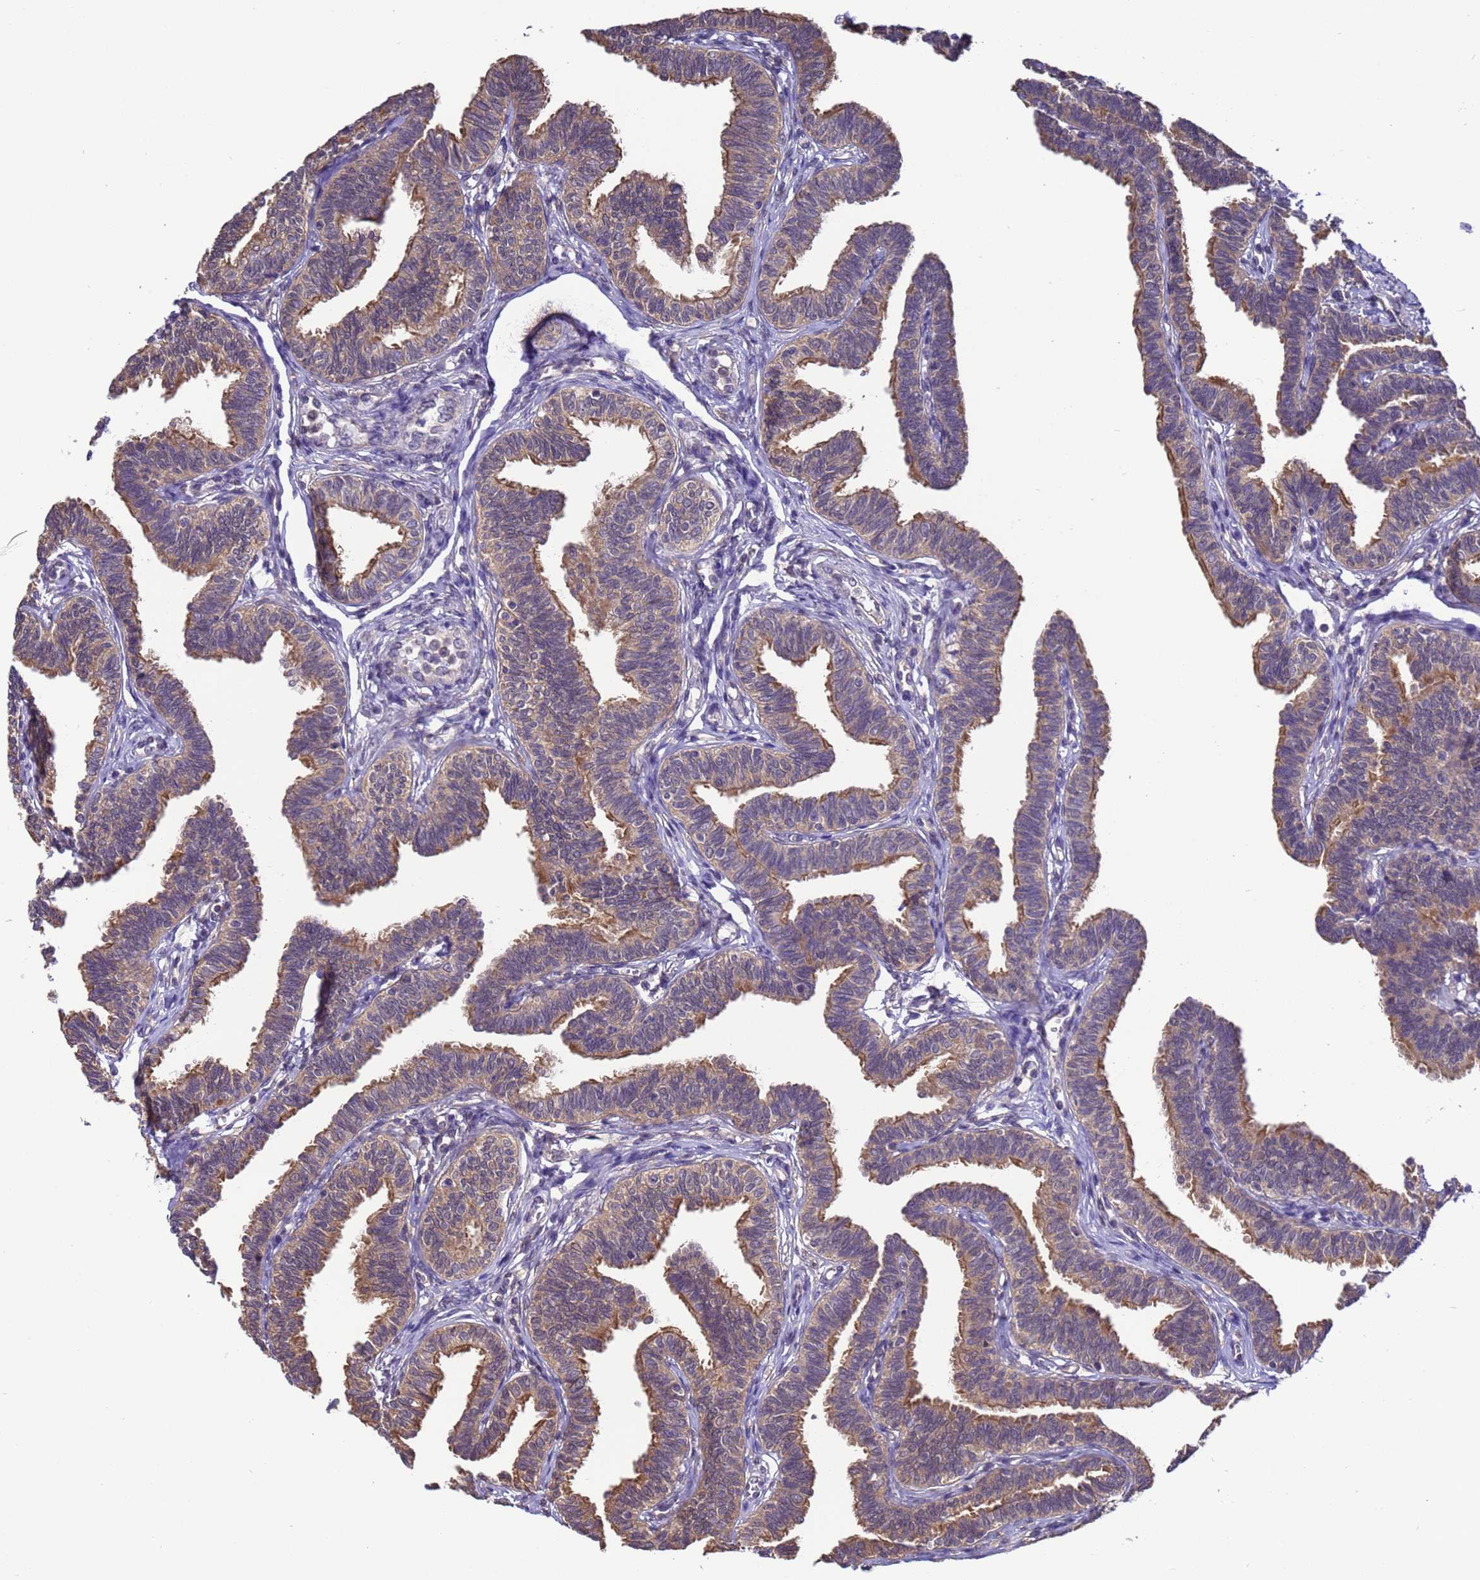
{"staining": {"intensity": "moderate", "quantity": ">75%", "location": "cytoplasmic/membranous"}, "tissue": "fallopian tube", "cell_type": "Glandular cells", "image_type": "normal", "snomed": [{"axis": "morphology", "description": "Normal tissue, NOS"}, {"axis": "topography", "description": "Fallopian tube"}, {"axis": "topography", "description": "Ovary"}], "caption": "Moderate cytoplasmic/membranous expression is present in approximately >75% of glandular cells in benign fallopian tube. The staining was performed using DAB (3,3'-diaminobenzidine), with brown indicating positive protein expression. Nuclei are stained blue with hematoxylin.", "gene": "ZFP69B", "patient": {"sex": "female", "age": 23}}